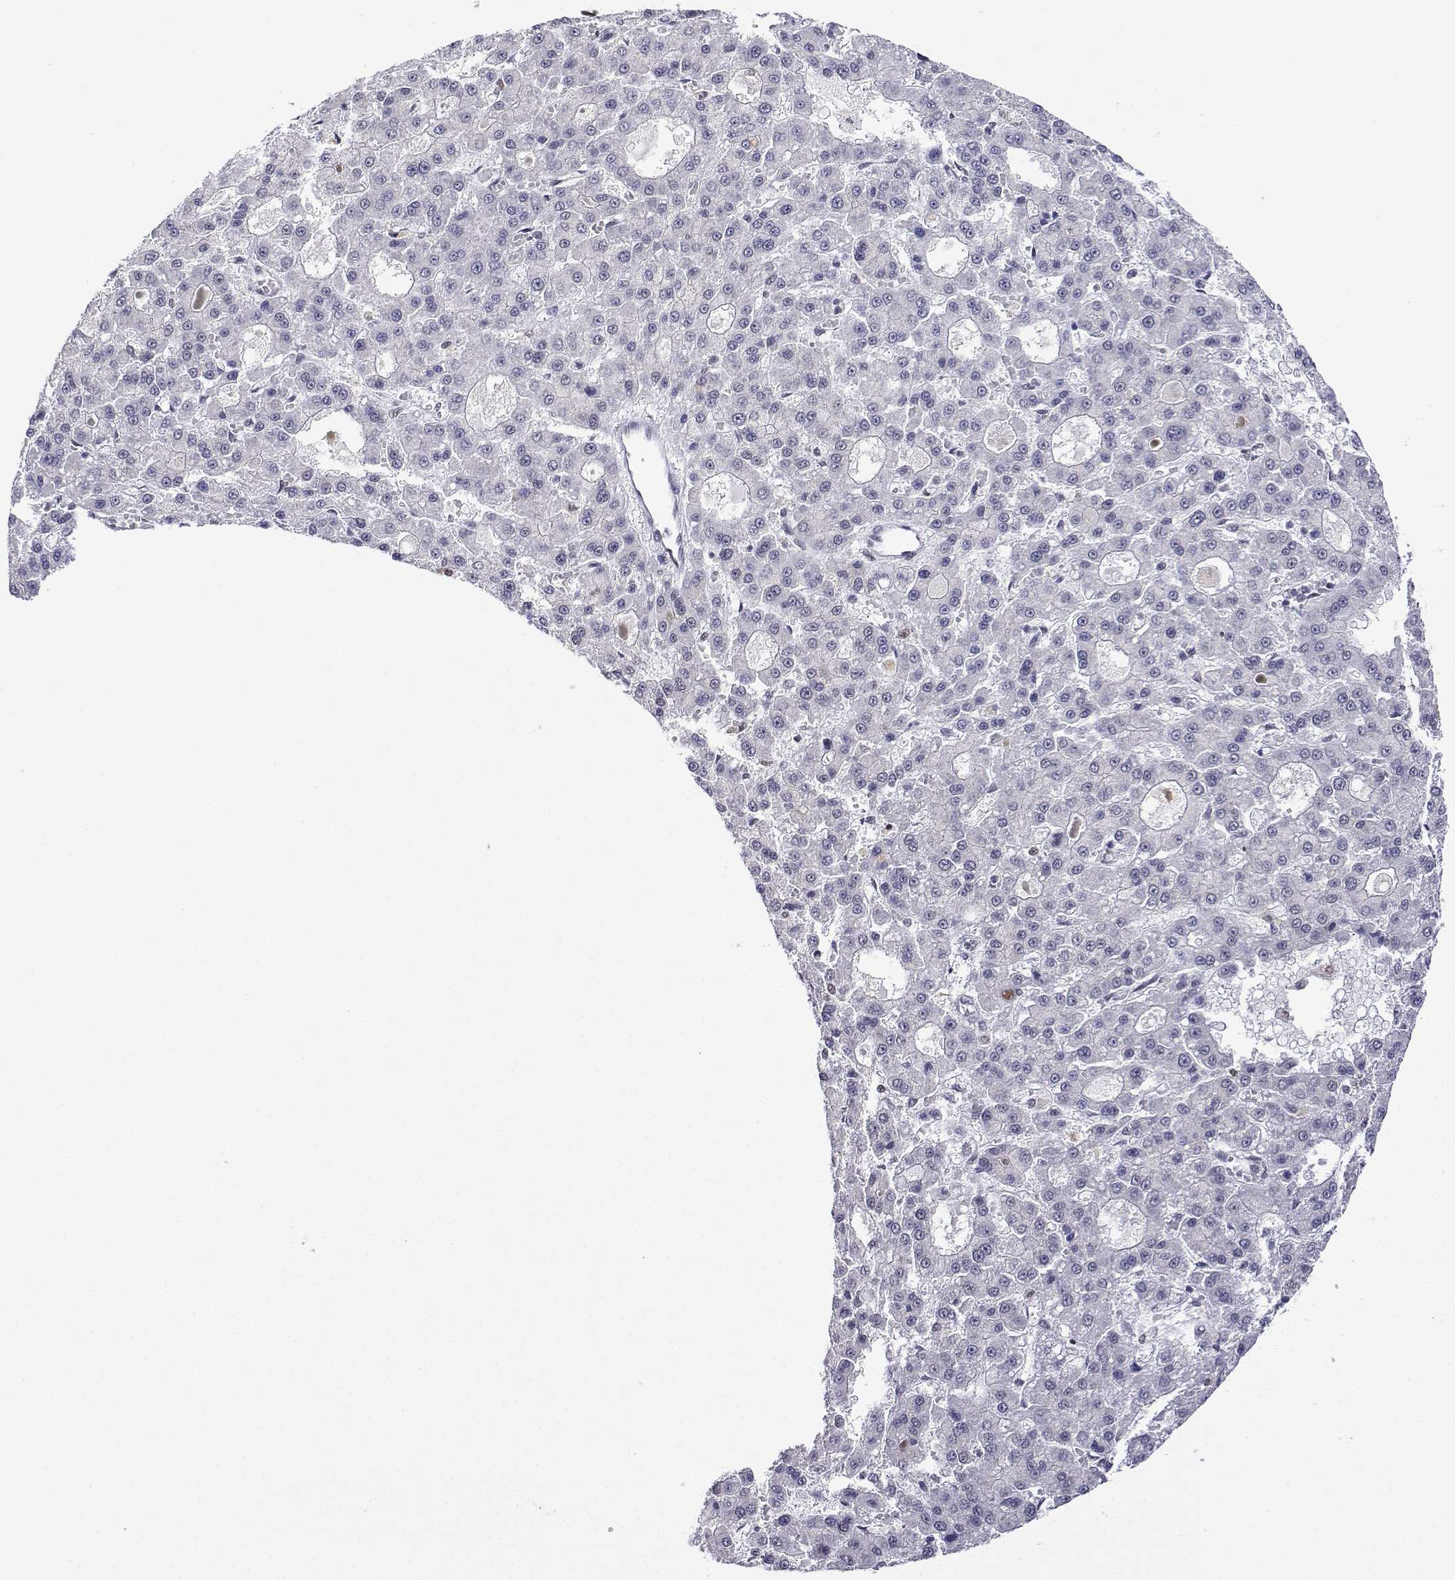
{"staining": {"intensity": "negative", "quantity": "none", "location": "none"}, "tissue": "liver cancer", "cell_type": "Tumor cells", "image_type": "cancer", "snomed": [{"axis": "morphology", "description": "Carcinoma, Hepatocellular, NOS"}, {"axis": "topography", "description": "Liver"}], "caption": "This is an immunohistochemistry (IHC) photomicrograph of human liver cancer. There is no positivity in tumor cells.", "gene": "ADAR", "patient": {"sex": "male", "age": 70}}